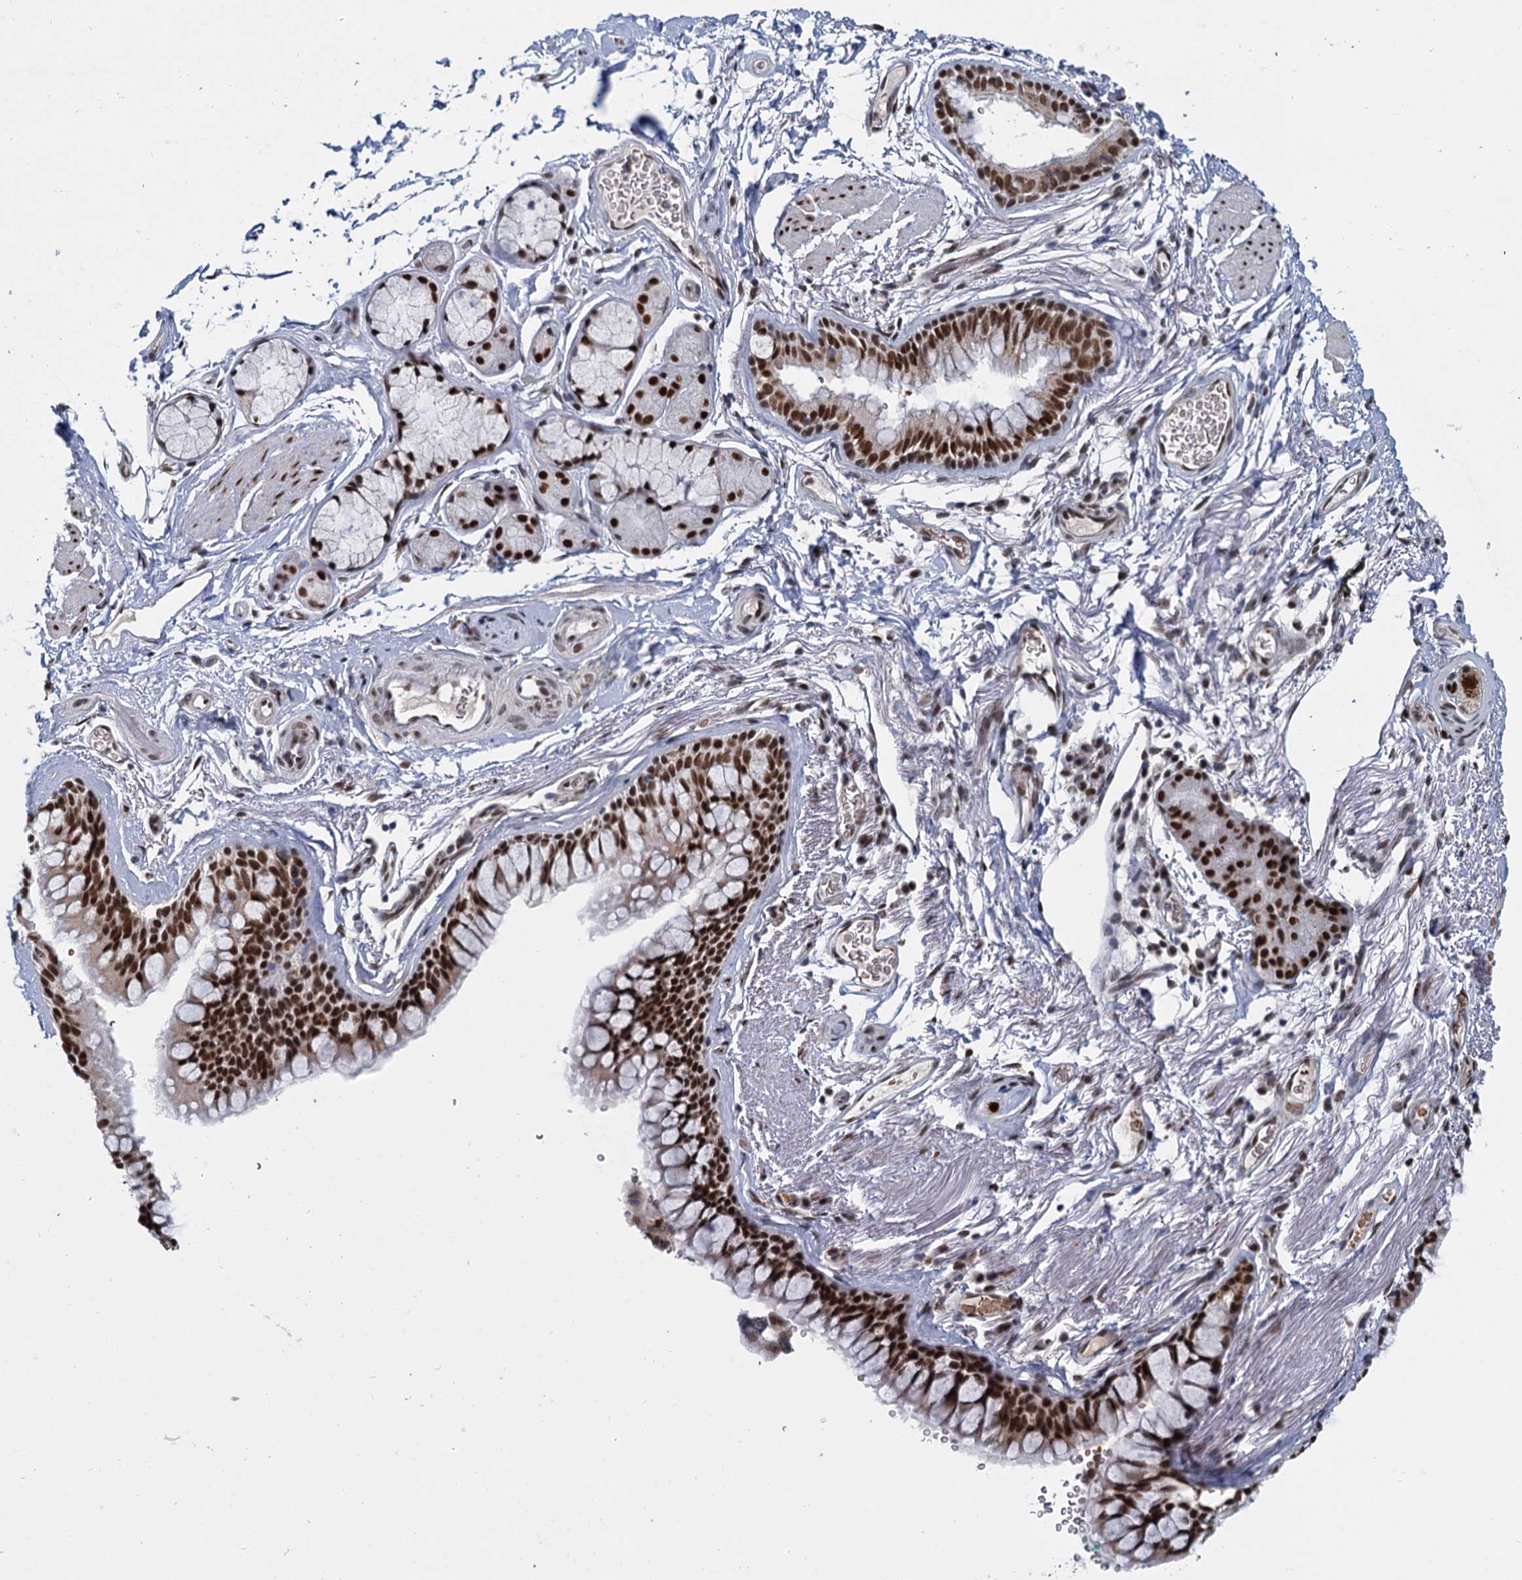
{"staining": {"intensity": "strong", "quantity": ">75%", "location": "nuclear"}, "tissue": "bronchus", "cell_type": "Respiratory epithelial cells", "image_type": "normal", "snomed": [{"axis": "morphology", "description": "Normal tissue, NOS"}, {"axis": "topography", "description": "Cartilage tissue"}], "caption": "The image reveals staining of unremarkable bronchus, revealing strong nuclear protein positivity (brown color) within respiratory epithelial cells.", "gene": "RPRD1A", "patient": {"sex": "male", "age": 63}}